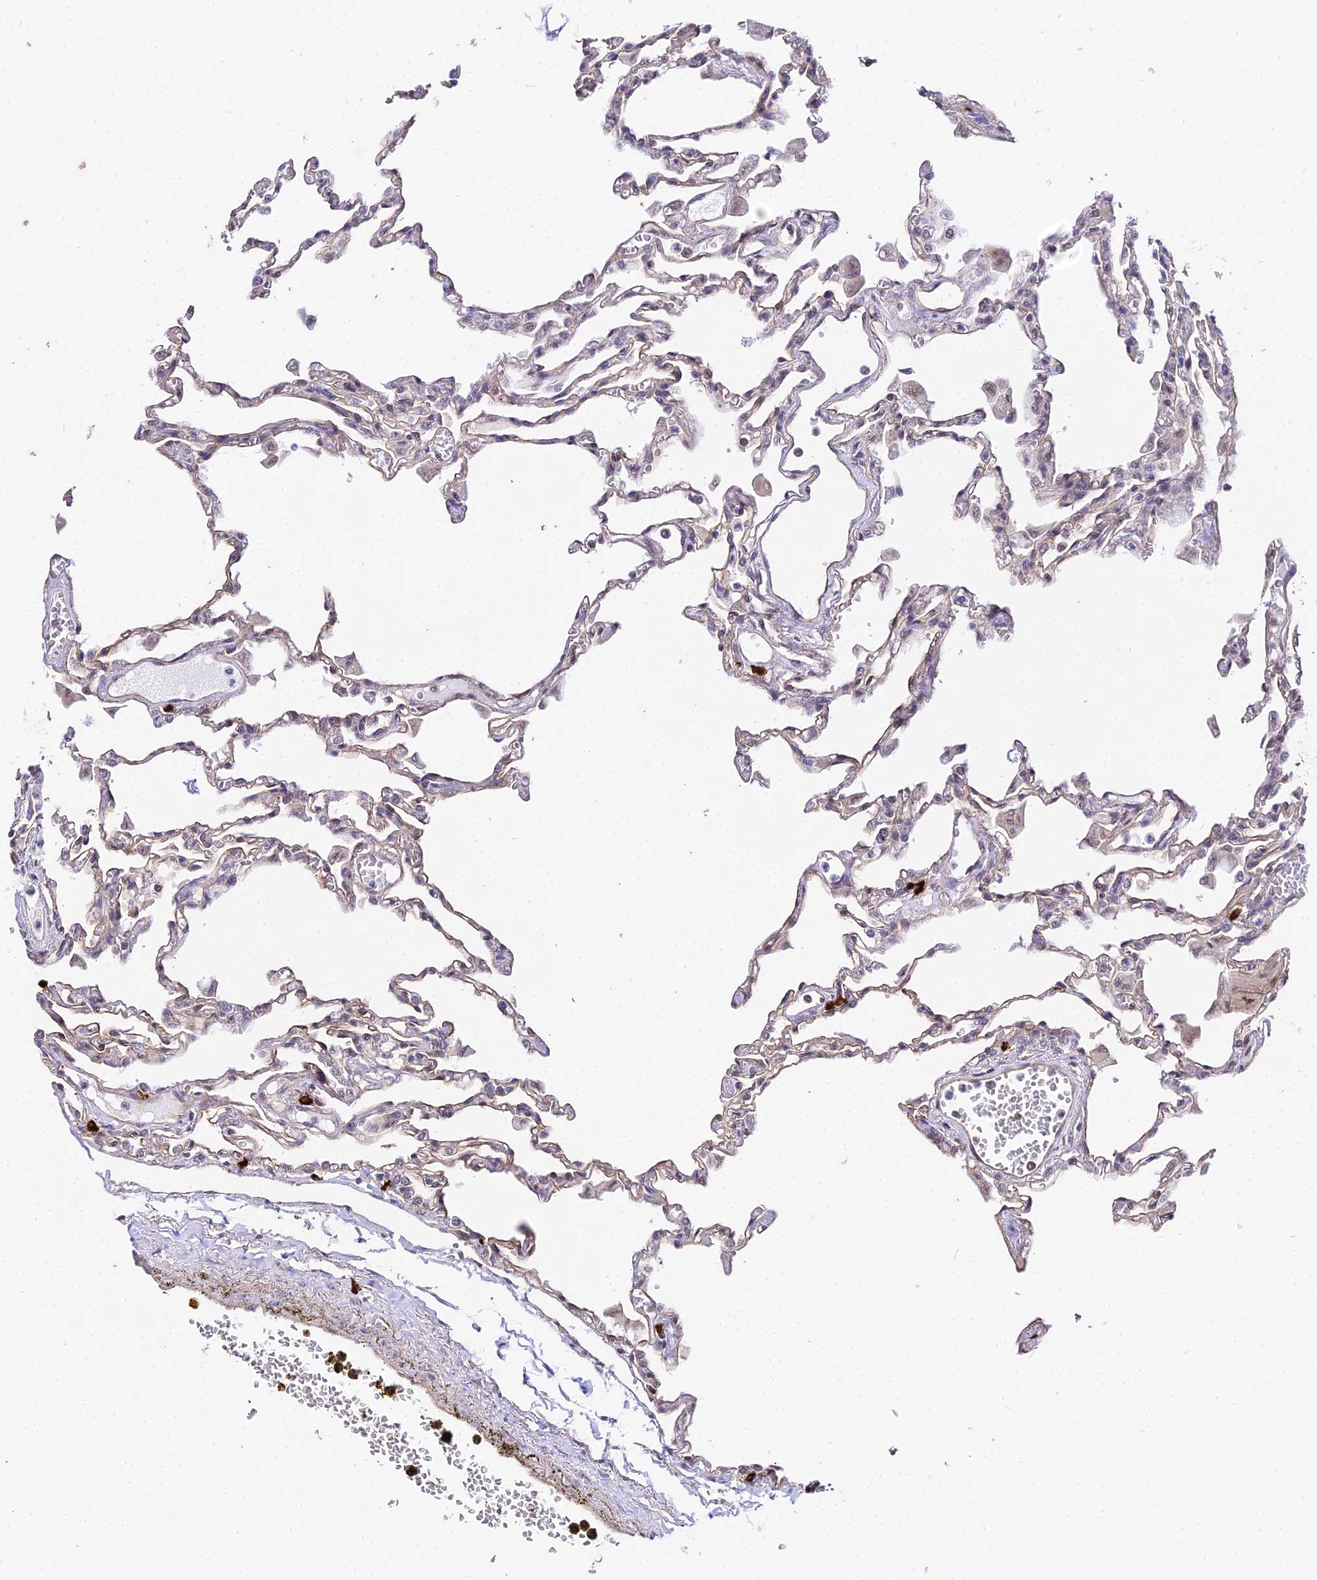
{"staining": {"intensity": "negative", "quantity": "none", "location": "none"}, "tissue": "lung", "cell_type": "Alveolar cells", "image_type": "normal", "snomed": [{"axis": "morphology", "description": "Normal tissue, NOS"}, {"axis": "topography", "description": "Bronchus"}, {"axis": "topography", "description": "Lung"}], "caption": "Alveolar cells show no significant protein expression in unremarkable lung.", "gene": "POLR2I", "patient": {"sex": "female", "age": 49}}